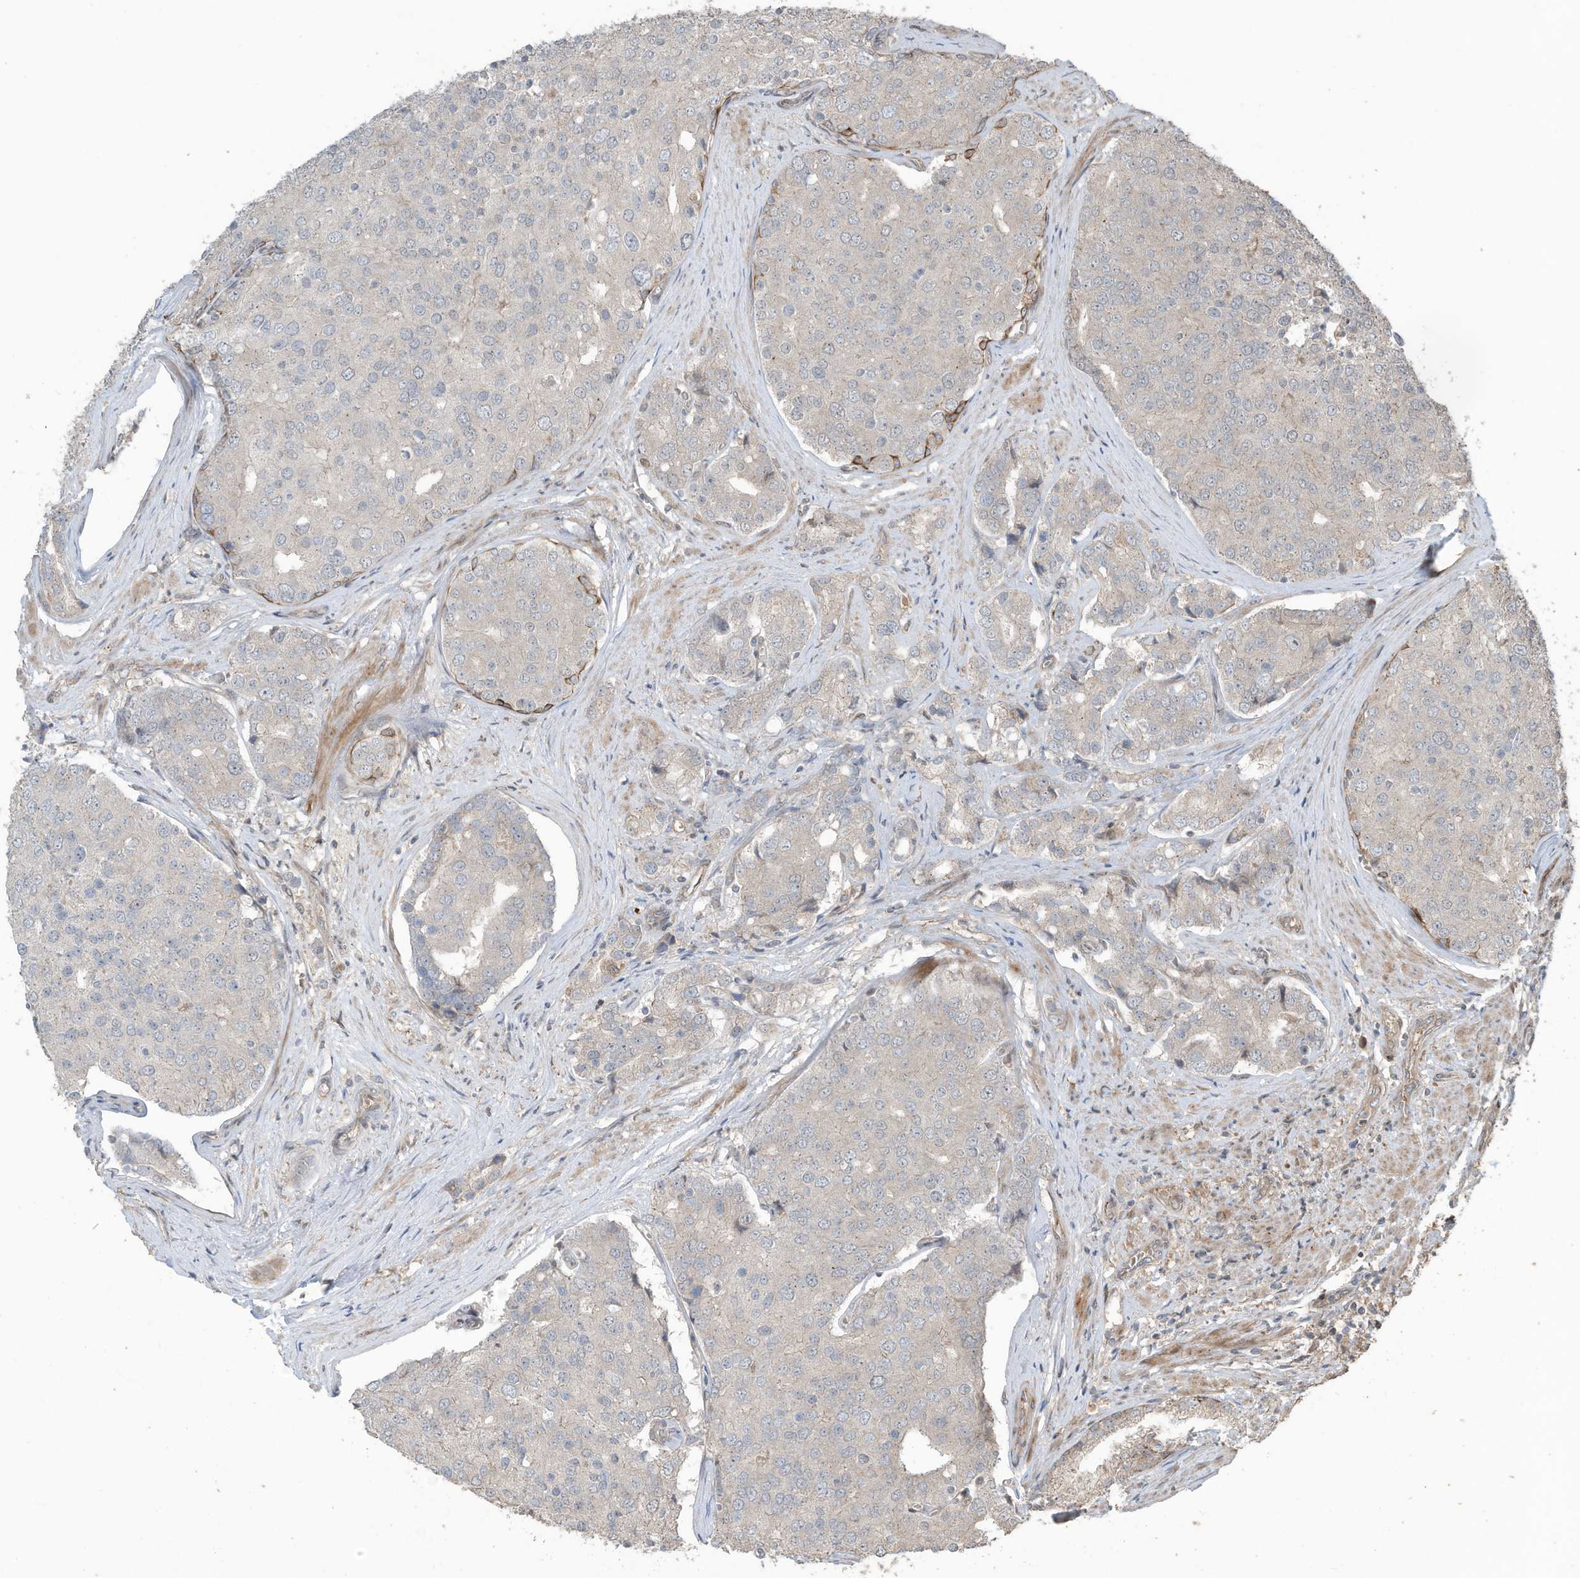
{"staining": {"intensity": "negative", "quantity": "none", "location": "none"}, "tissue": "prostate cancer", "cell_type": "Tumor cells", "image_type": "cancer", "snomed": [{"axis": "morphology", "description": "Adenocarcinoma, High grade"}, {"axis": "topography", "description": "Prostate"}], "caption": "Tumor cells show no significant staining in prostate high-grade adenocarcinoma.", "gene": "ZNF653", "patient": {"sex": "male", "age": 50}}